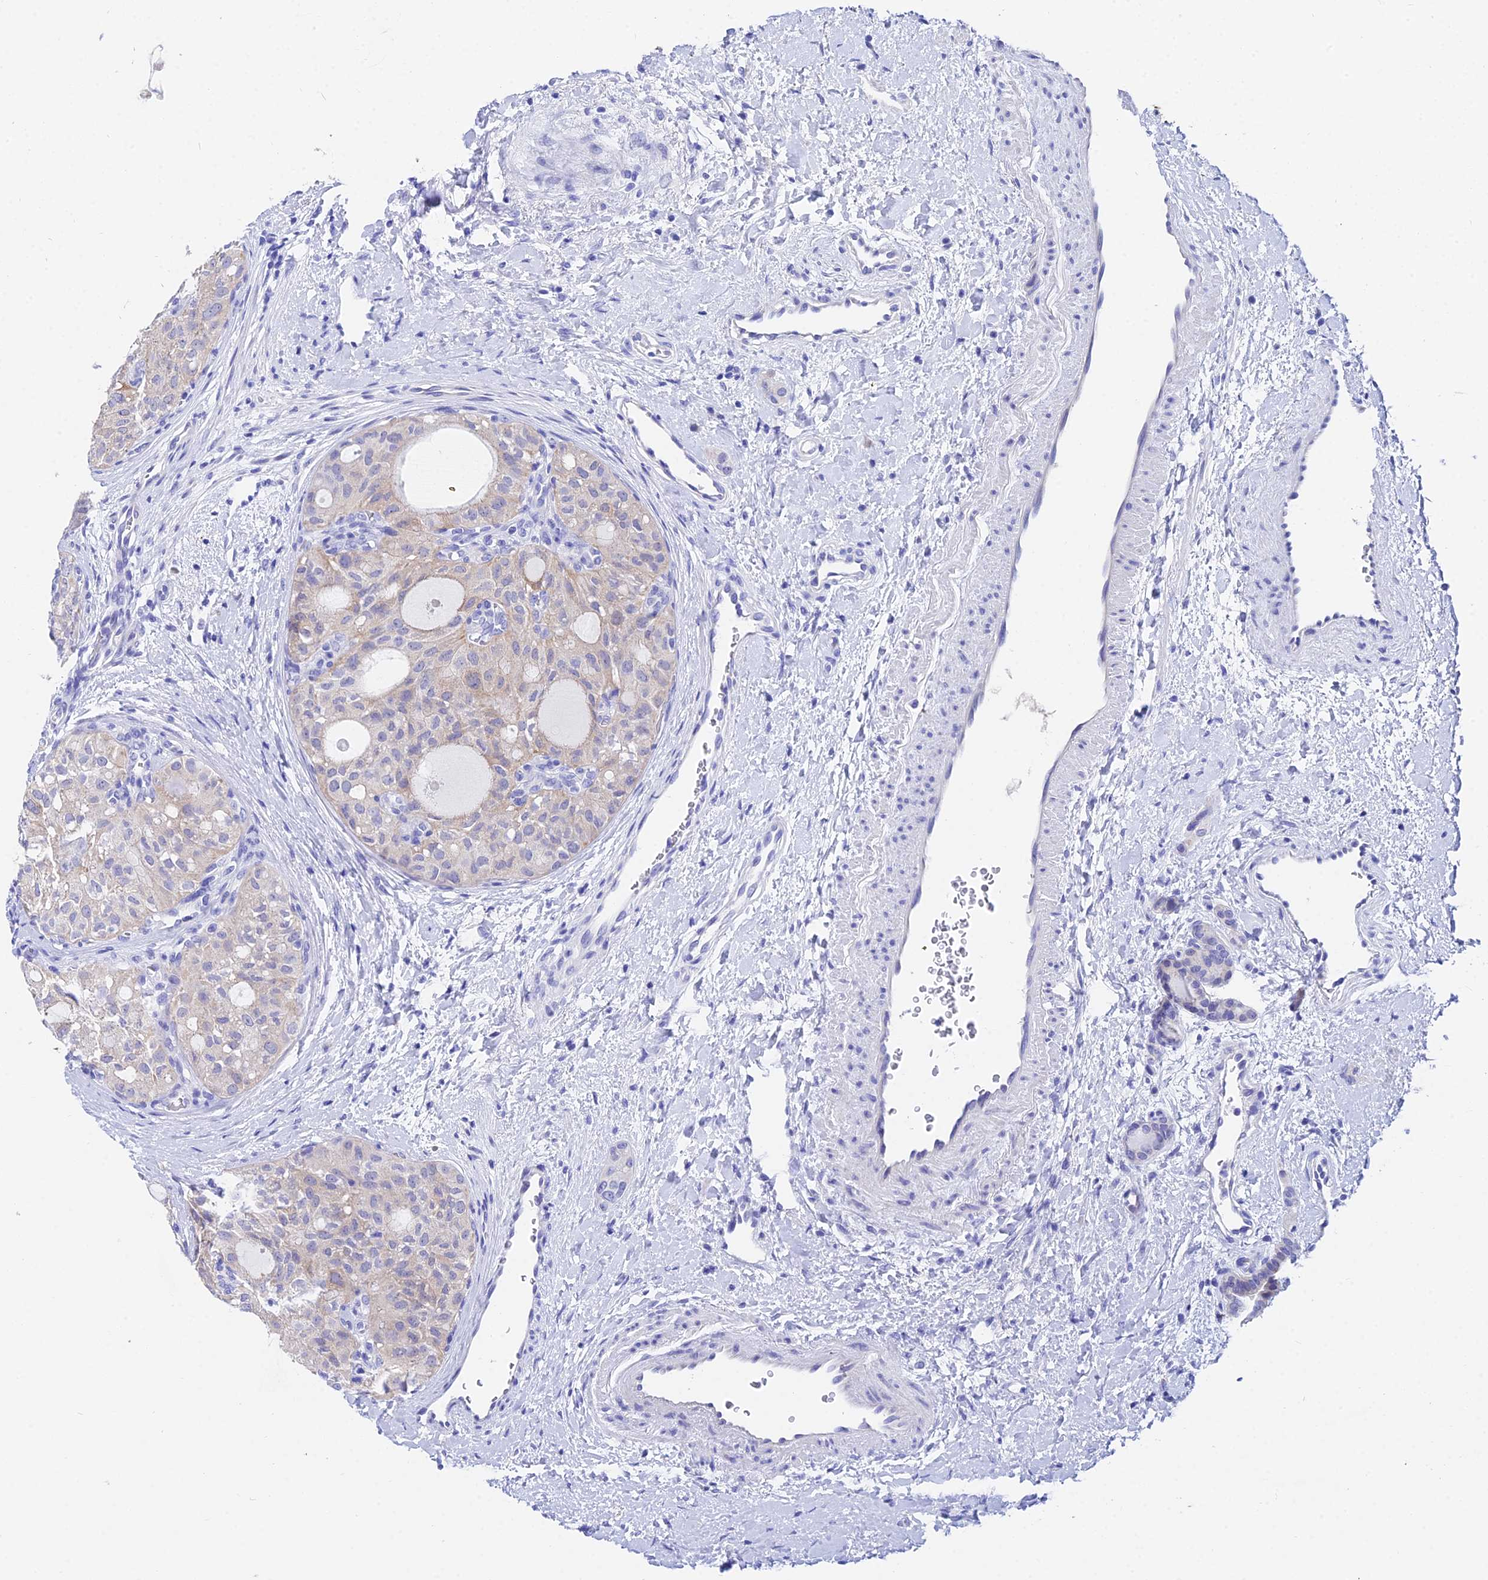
{"staining": {"intensity": "weak", "quantity": "<25%", "location": "cytoplasmic/membranous"}, "tissue": "thyroid cancer", "cell_type": "Tumor cells", "image_type": "cancer", "snomed": [{"axis": "morphology", "description": "Follicular adenoma carcinoma, NOS"}, {"axis": "topography", "description": "Thyroid gland"}], "caption": "A micrograph of human thyroid cancer (follicular adenoma carcinoma) is negative for staining in tumor cells.", "gene": "CEP41", "patient": {"sex": "male", "age": 75}}